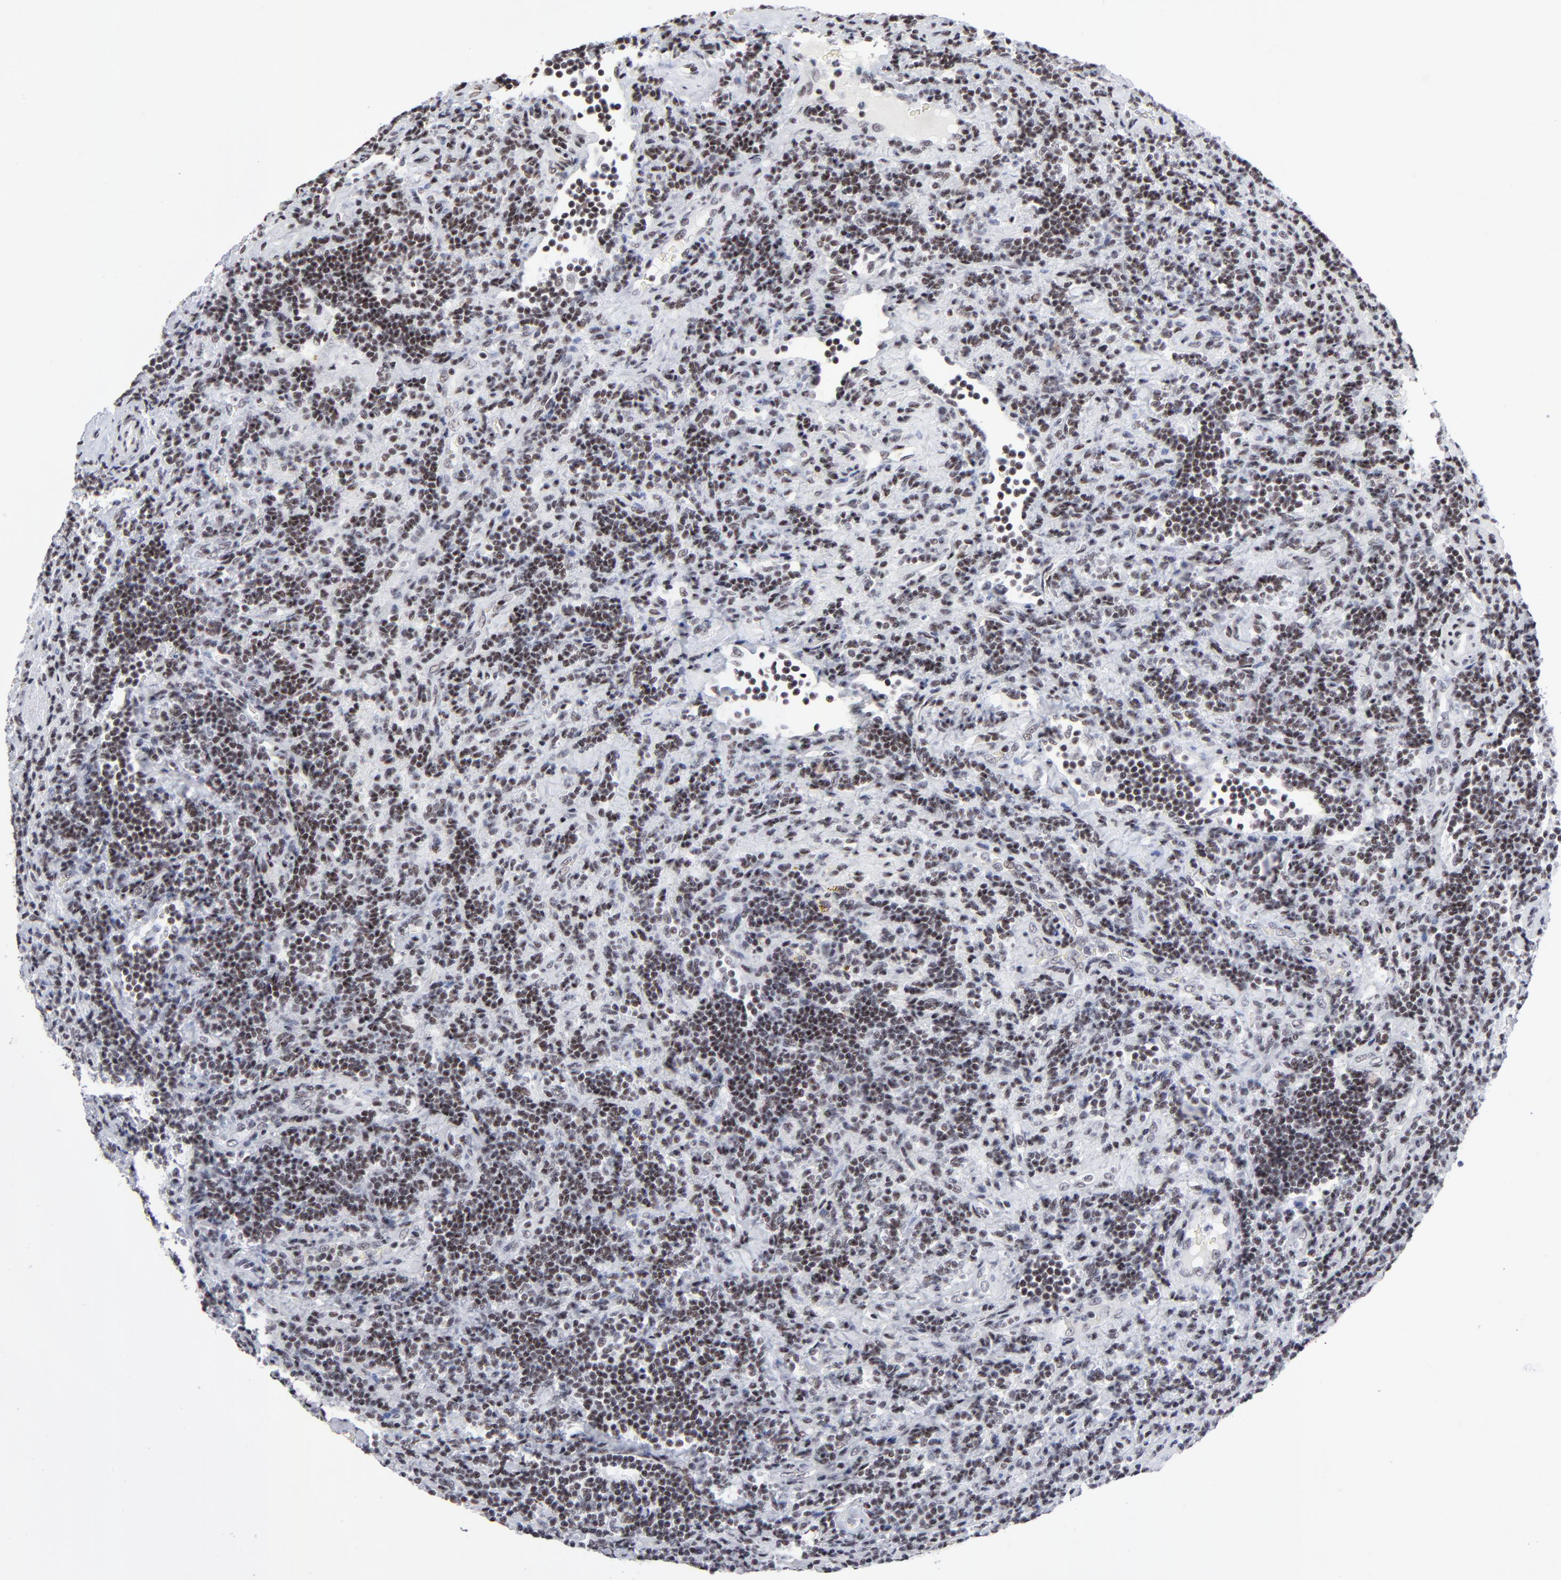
{"staining": {"intensity": "weak", "quantity": ">75%", "location": "nuclear"}, "tissue": "lymphoma", "cell_type": "Tumor cells", "image_type": "cancer", "snomed": [{"axis": "morphology", "description": "Malignant lymphoma, non-Hodgkin's type, Low grade"}, {"axis": "topography", "description": "Lymph node"}], "caption": "The immunohistochemical stain labels weak nuclear expression in tumor cells of malignant lymphoma, non-Hodgkin's type (low-grade) tissue.", "gene": "SP2", "patient": {"sex": "male", "age": 70}}